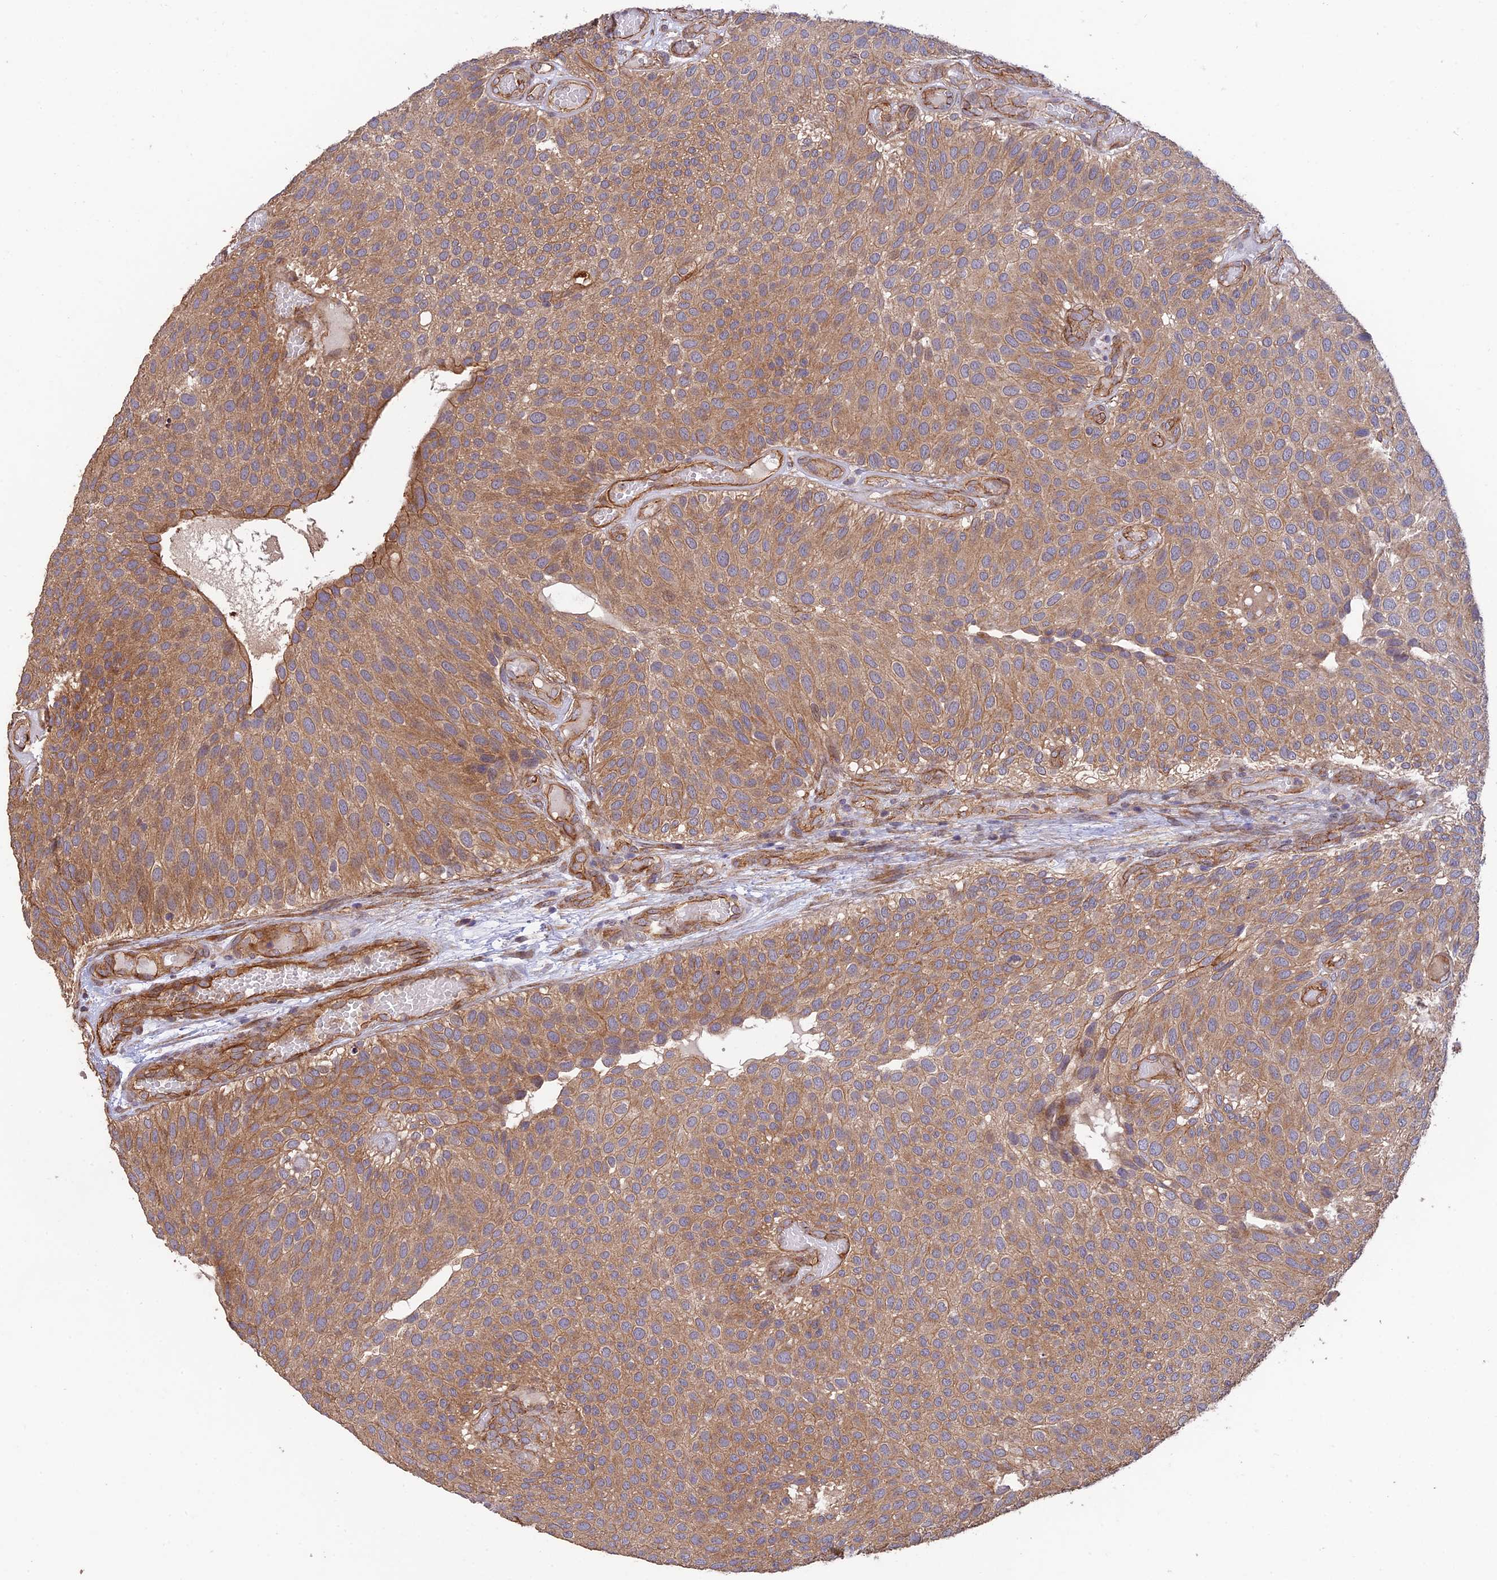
{"staining": {"intensity": "moderate", "quantity": ">75%", "location": "cytoplasmic/membranous"}, "tissue": "urothelial cancer", "cell_type": "Tumor cells", "image_type": "cancer", "snomed": [{"axis": "morphology", "description": "Urothelial carcinoma, Low grade"}, {"axis": "topography", "description": "Urinary bladder"}], "caption": "Urothelial cancer tissue displays moderate cytoplasmic/membranous positivity in about >75% of tumor cells (Brightfield microscopy of DAB IHC at high magnification).", "gene": "HOMER2", "patient": {"sex": "male", "age": 89}}